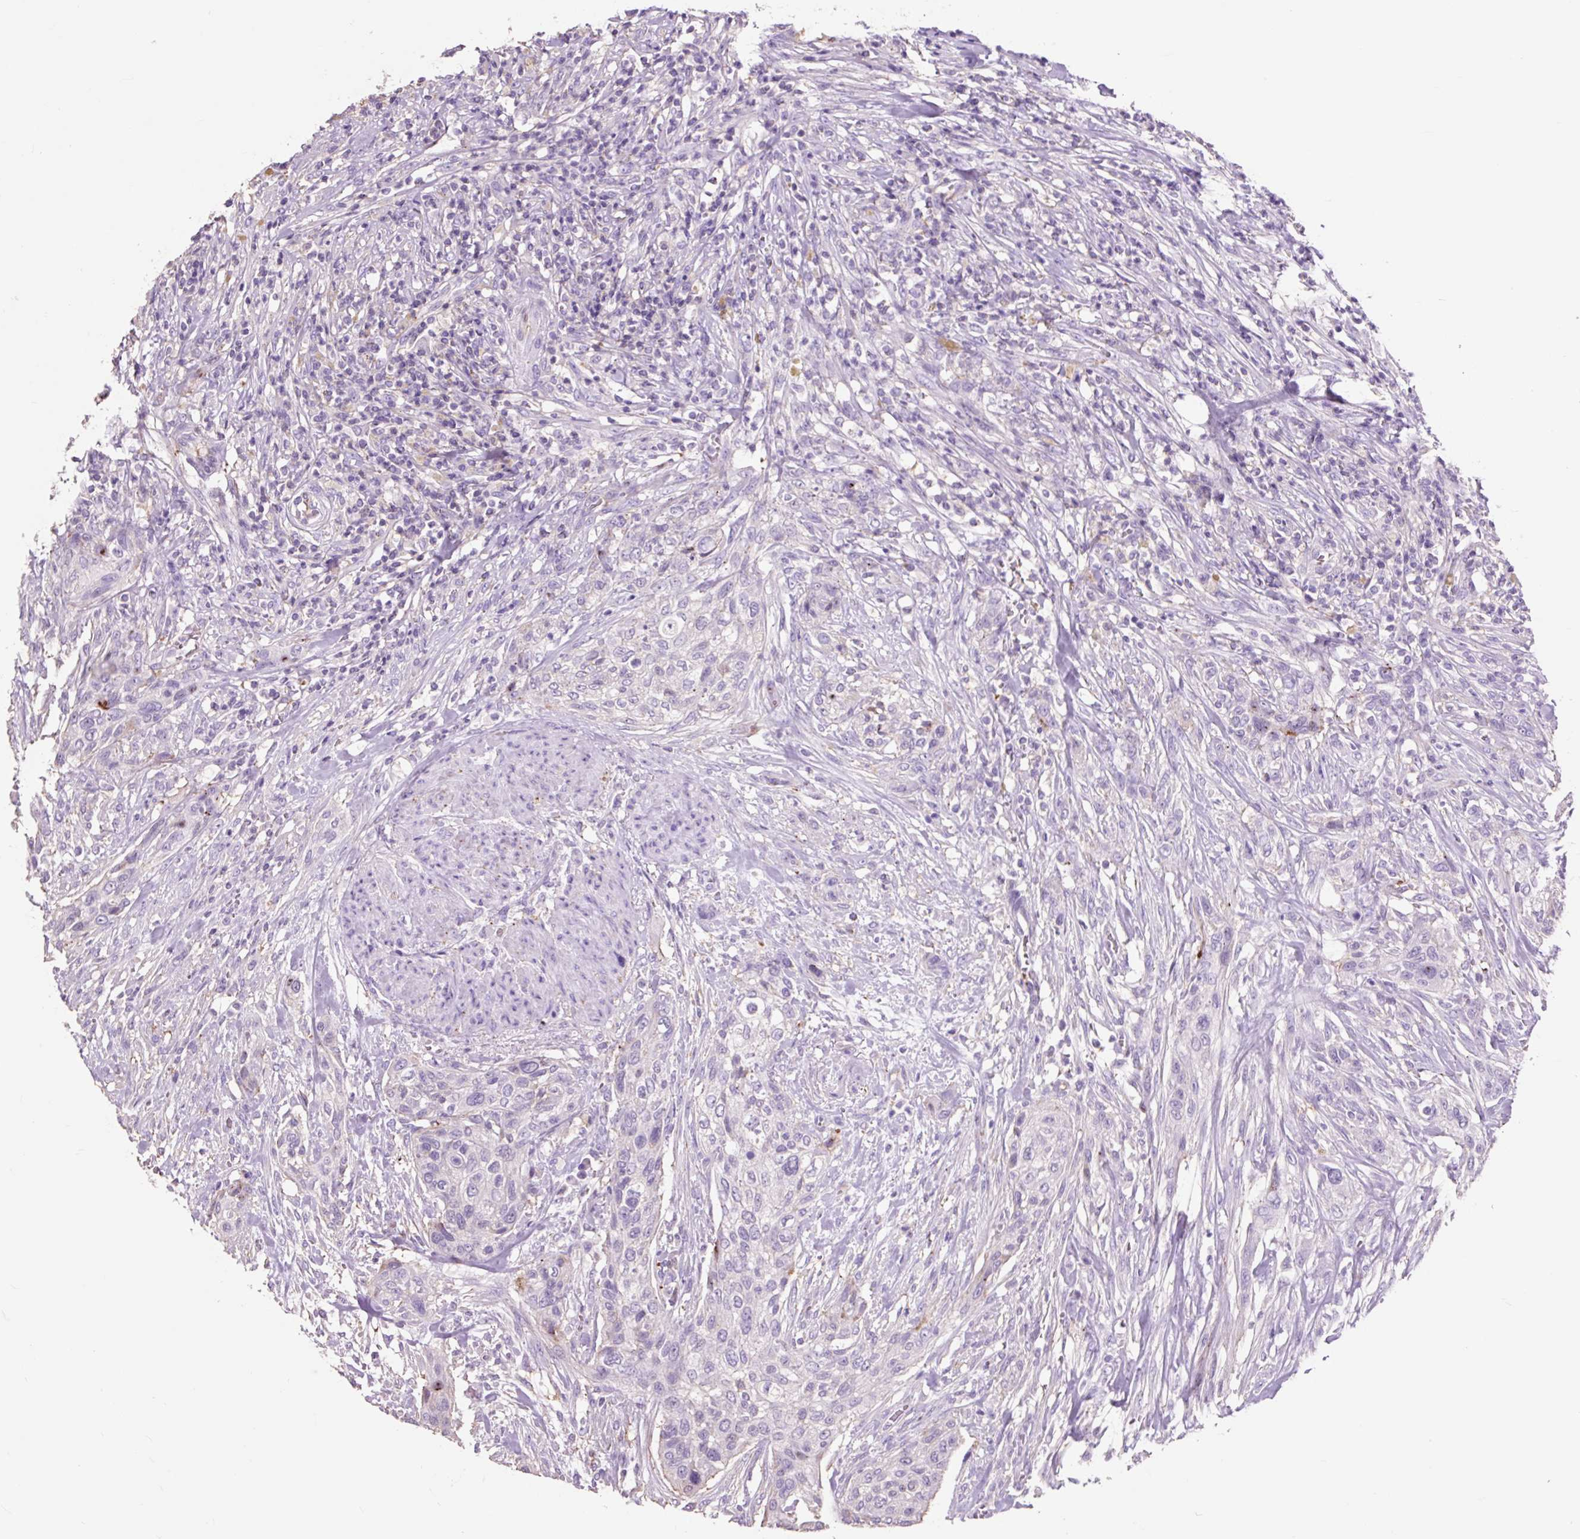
{"staining": {"intensity": "moderate", "quantity": "<25%", "location": "cytoplasmic/membranous"}, "tissue": "urothelial cancer", "cell_type": "Tumor cells", "image_type": "cancer", "snomed": [{"axis": "morphology", "description": "Urothelial carcinoma, High grade"}, {"axis": "topography", "description": "Urinary bladder"}], "caption": "High-magnification brightfield microscopy of urothelial cancer stained with DAB (3,3'-diaminobenzidine) (brown) and counterstained with hematoxylin (blue). tumor cells exhibit moderate cytoplasmic/membranous positivity is appreciated in approximately<25% of cells.", "gene": "OR10A7", "patient": {"sex": "male", "age": 35}}